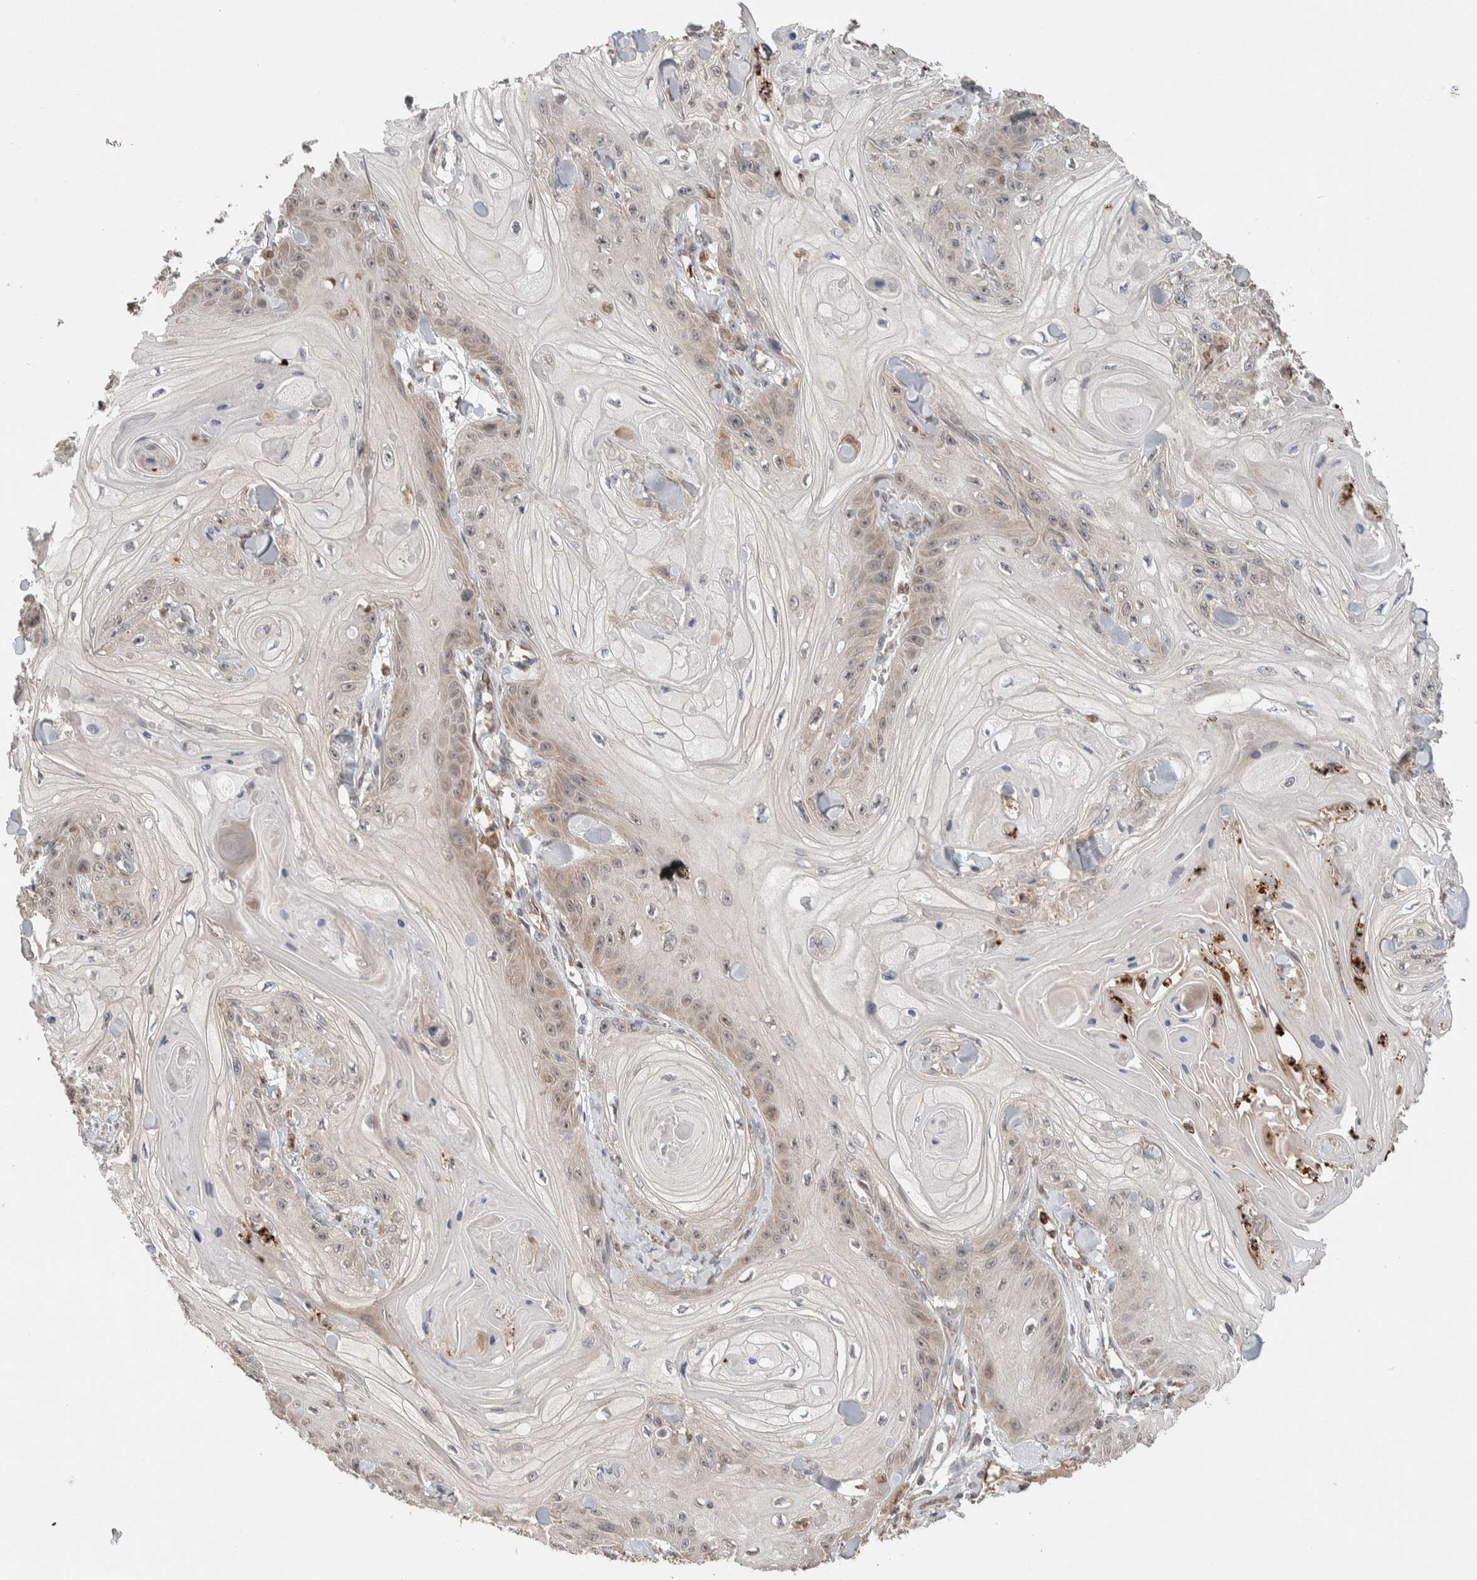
{"staining": {"intensity": "weak", "quantity": "<25%", "location": "cytoplasmic/membranous"}, "tissue": "skin cancer", "cell_type": "Tumor cells", "image_type": "cancer", "snomed": [{"axis": "morphology", "description": "Squamous cell carcinoma, NOS"}, {"axis": "topography", "description": "Skin"}], "caption": "IHC of human skin cancer (squamous cell carcinoma) exhibits no staining in tumor cells.", "gene": "VPS53", "patient": {"sex": "male", "age": 74}}